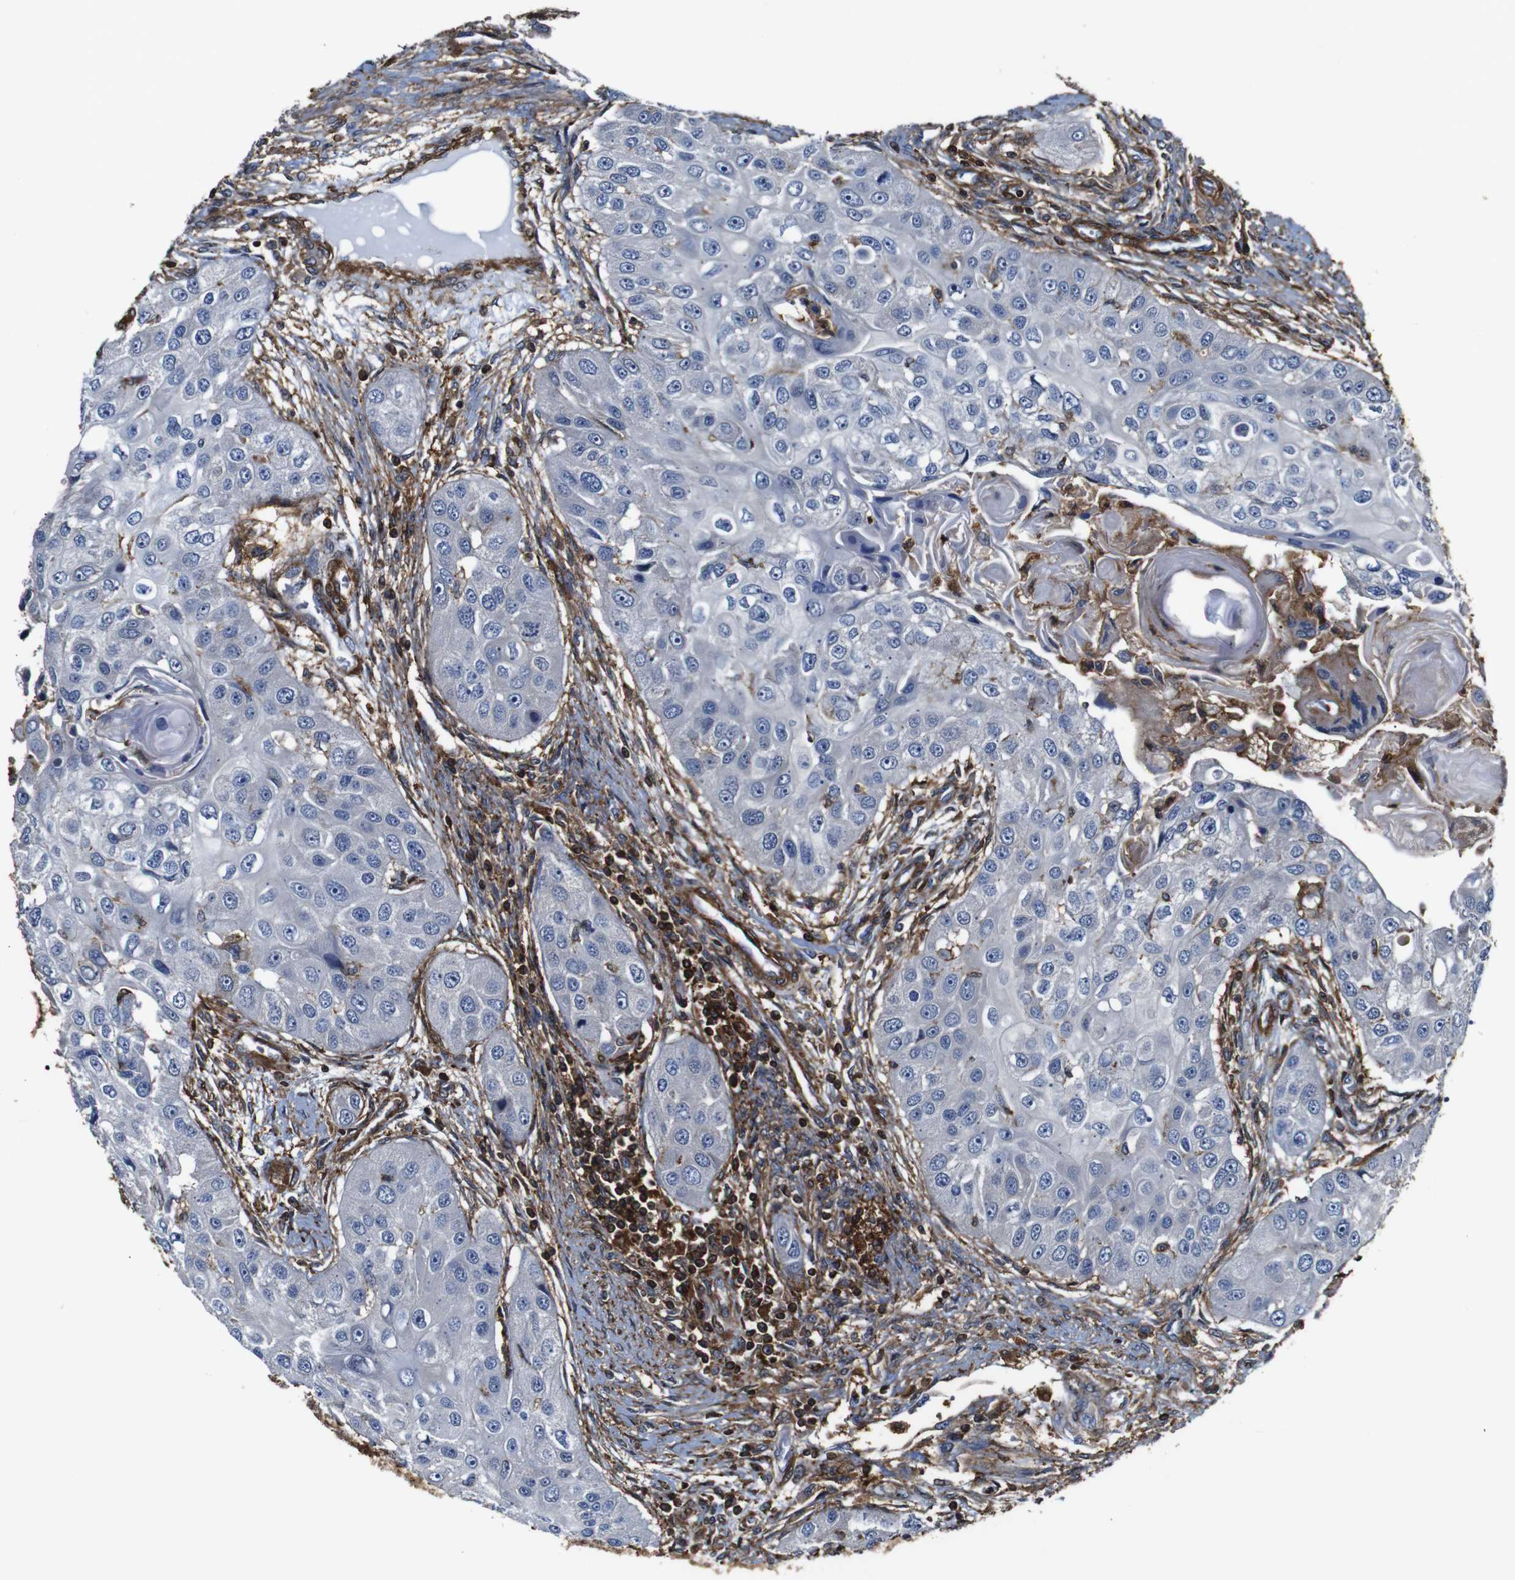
{"staining": {"intensity": "negative", "quantity": "none", "location": "none"}, "tissue": "head and neck cancer", "cell_type": "Tumor cells", "image_type": "cancer", "snomed": [{"axis": "morphology", "description": "Normal tissue, NOS"}, {"axis": "morphology", "description": "Squamous cell carcinoma, NOS"}, {"axis": "topography", "description": "Skeletal muscle"}, {"axis": "topography", "description": "Head-Neck"}], "caption": "This micrograph is of head and neck squamous cell carcinoma stained with IHC to label a protein in brown with the nuclei are counter-stained blue. There is no positivity in tumor cells.", "gene": "PI4KA", "patient": {"sex": "male", "age": 51}}